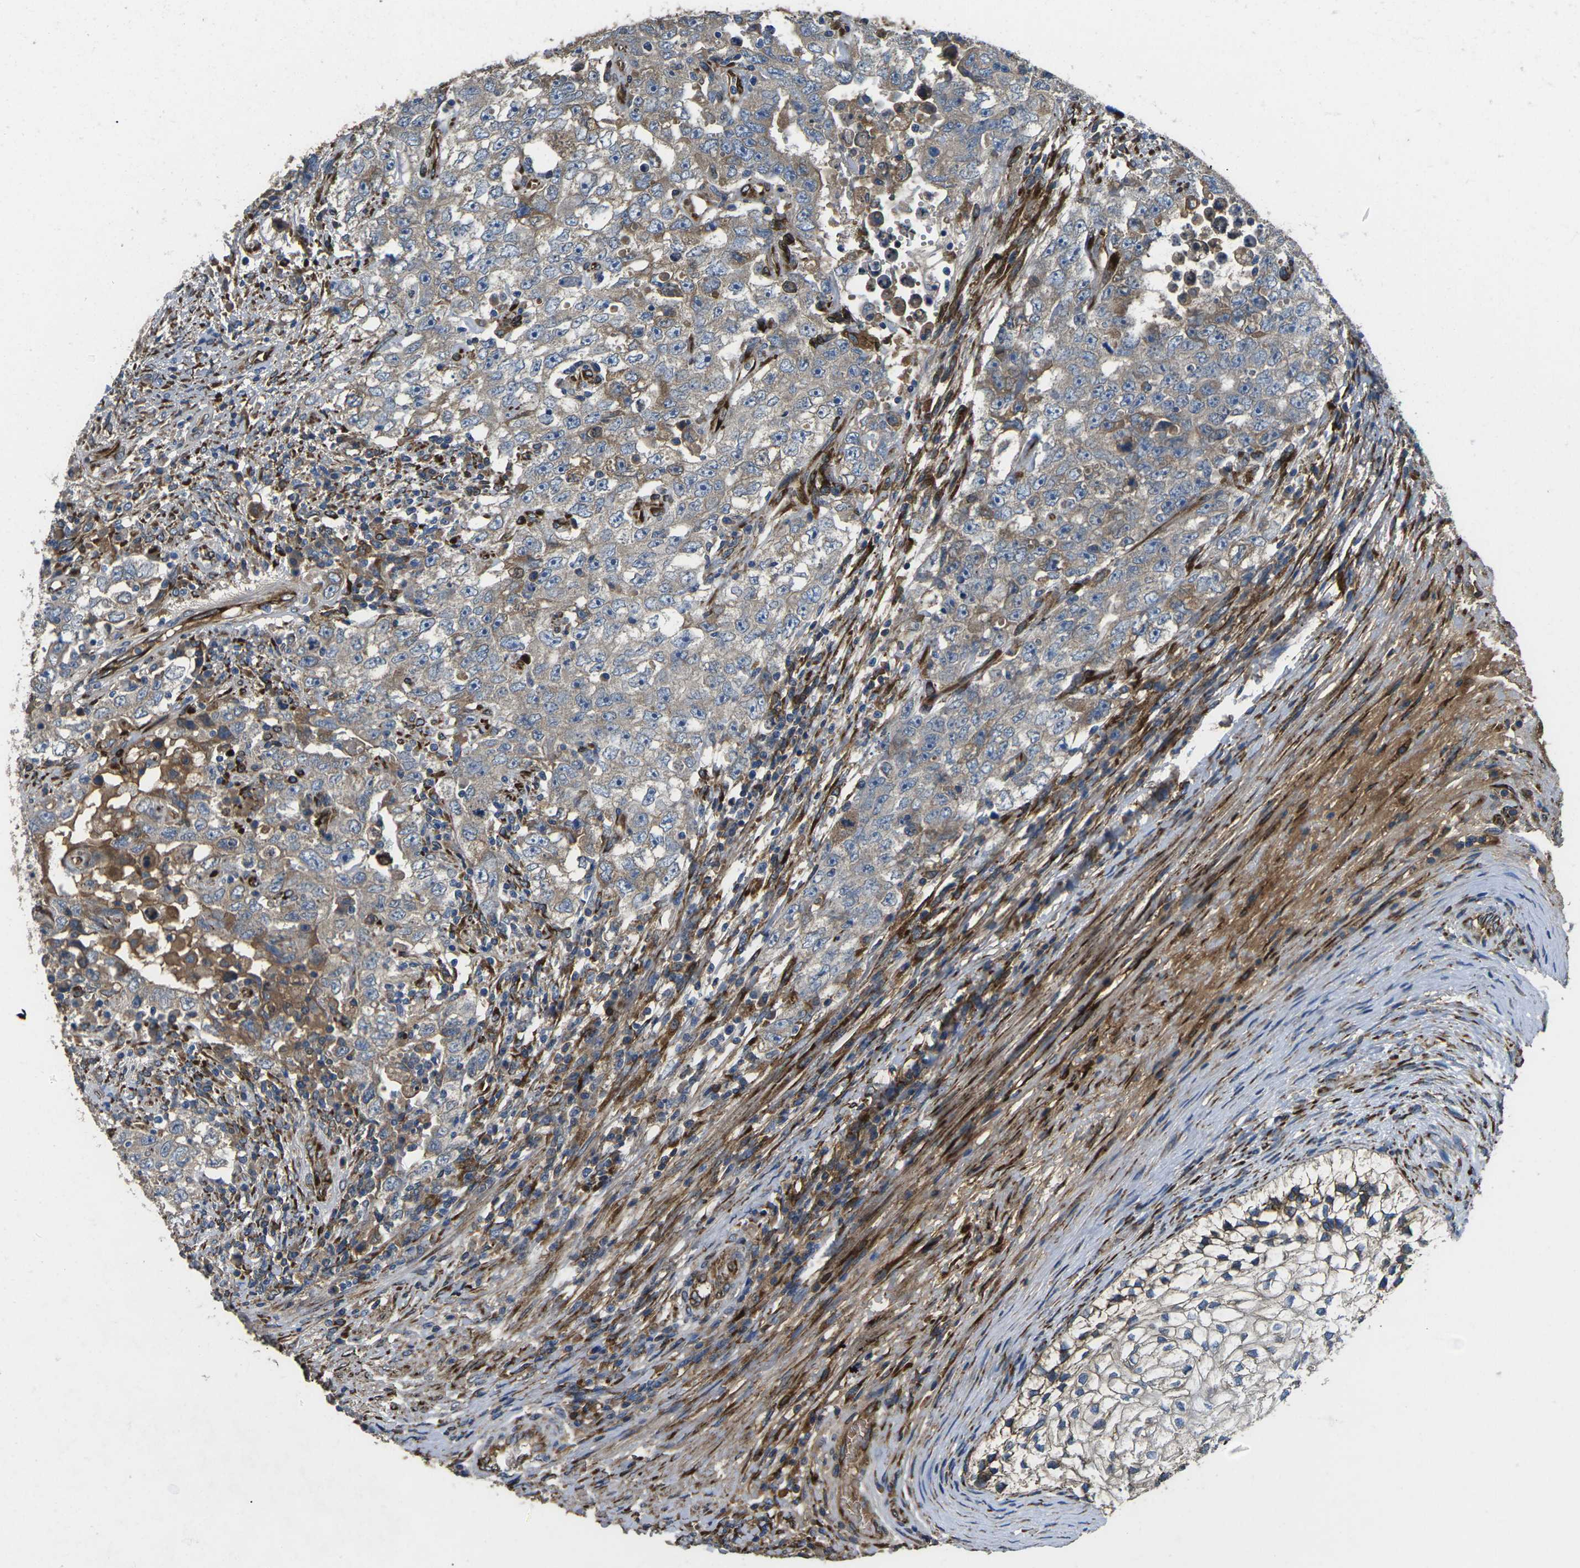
{"staining": {"intensity": "weak", "quantity": "25%-75%", "location": "cytoplasmic/membranous"}, "tissue": "testis cancer", "cell_type": "Tumor cells", "image_type": "cancer", "snomed": [{"axis": "morphology", "description": "Carcinoma, Embryonal, NOS"}, {"axis": "topography", "description": "Testis"}], "caption": "Testis cancer (embryonal carcinoma) stained with immunohistochemistry shows weak cytoplasmic/membranous expression in about 25%-75% of tumor cells.", "gene": "PDZD8", "patient": {"sex": "male", "age": 26}}